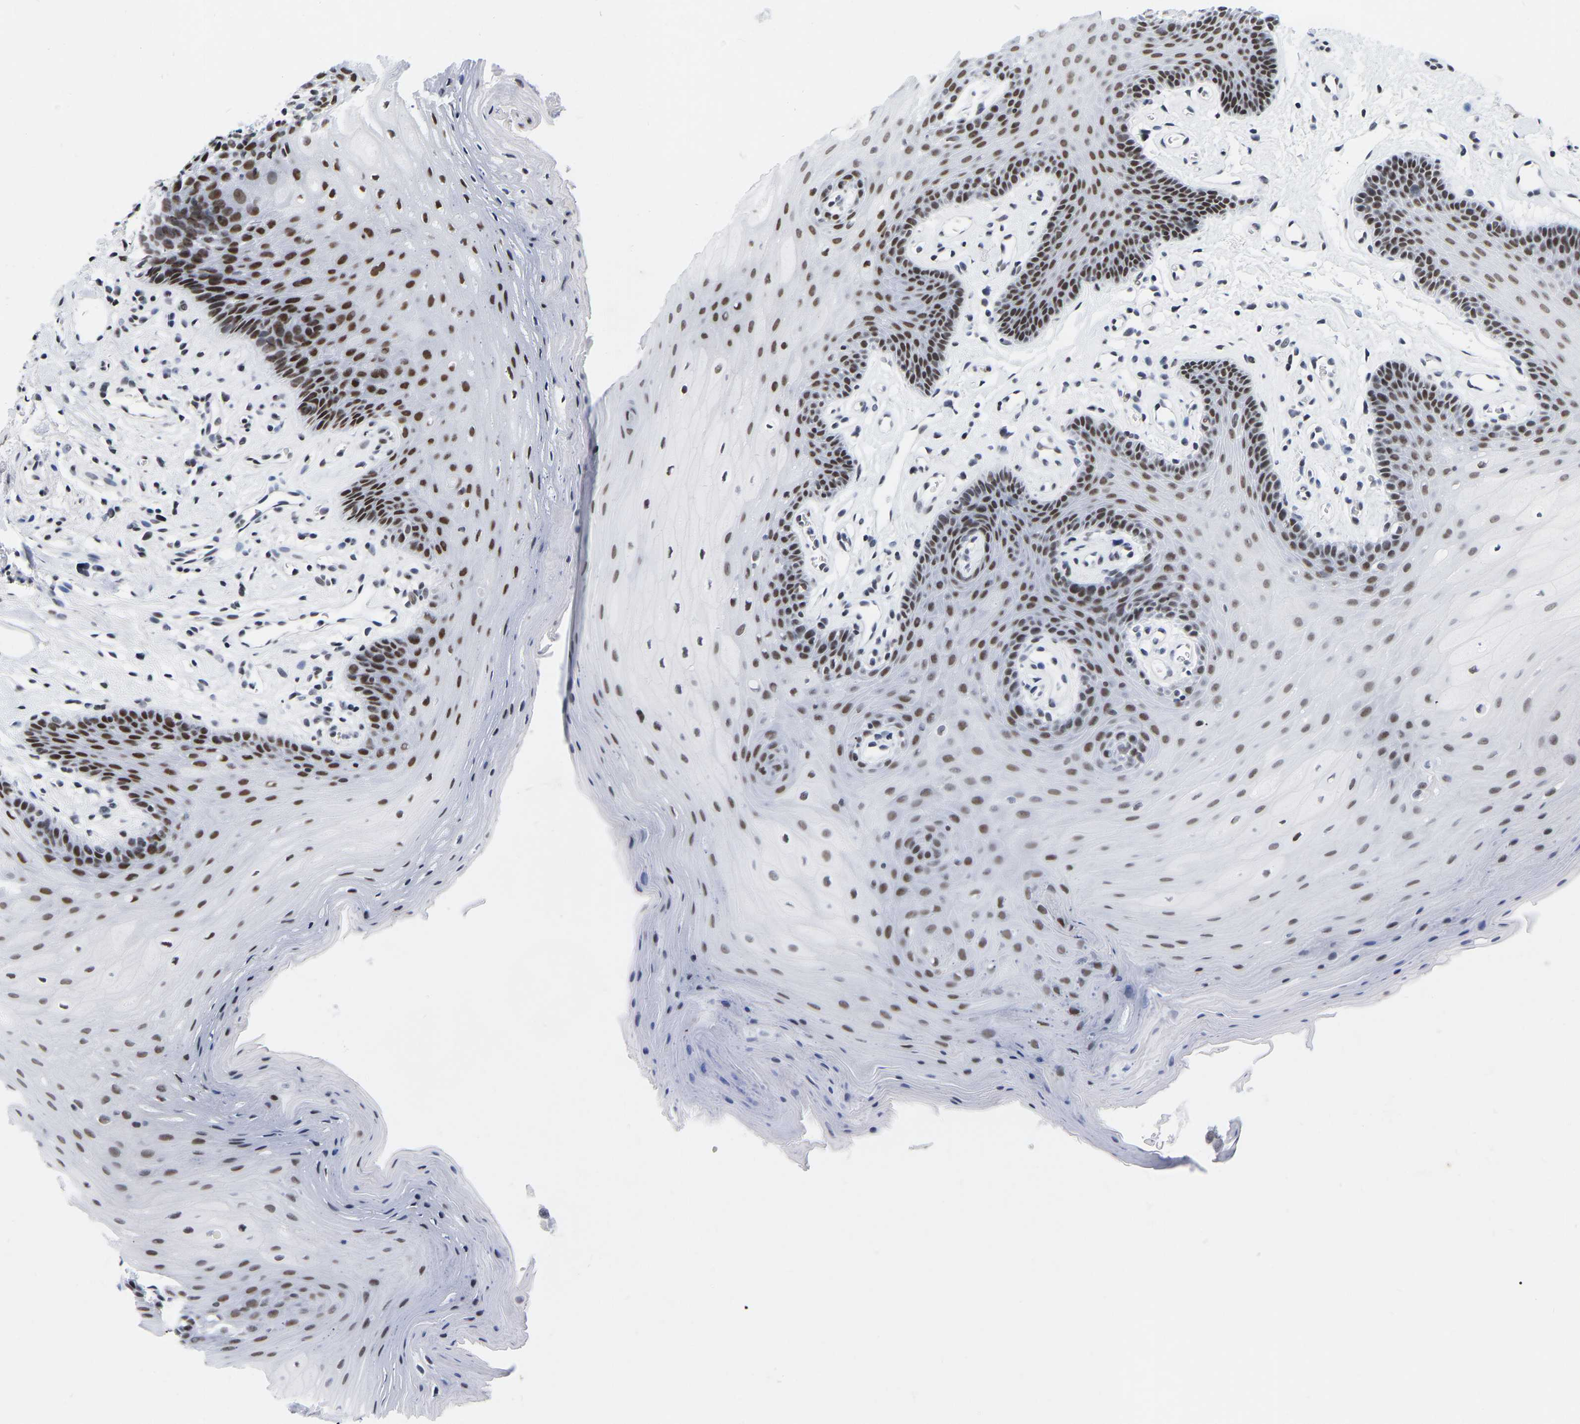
{"staining": {"intensity": "moderate", "quantity": ">75%", "location": "nuclear"}, "tissue": "oral mucosa", "cell_type": "Squamous epithelial cells", "image_type": "normal", "snomed": [{"axis": "morphology", "description": "Normal tissue, NOS"}, {"axis": "morphology", "description": "Squamous cell carcinoma, NOS"}, {"axis": "topography", "description": "Oral tissue"}, {"axis": "topography", "description": "Head-Neck"}], "caption": "Oral mucosa stained with DAB IHC exhibits medium levels of moderate nuclear positivity in approximately >75% of squamous epithelial cells. The staining is performed using DAB brown chromogen to label protein expression. The nuclei are counter-stained blue using hematoxylin.", "gene": "PRCC", "patient": {"sex": "male", "age": 71}}